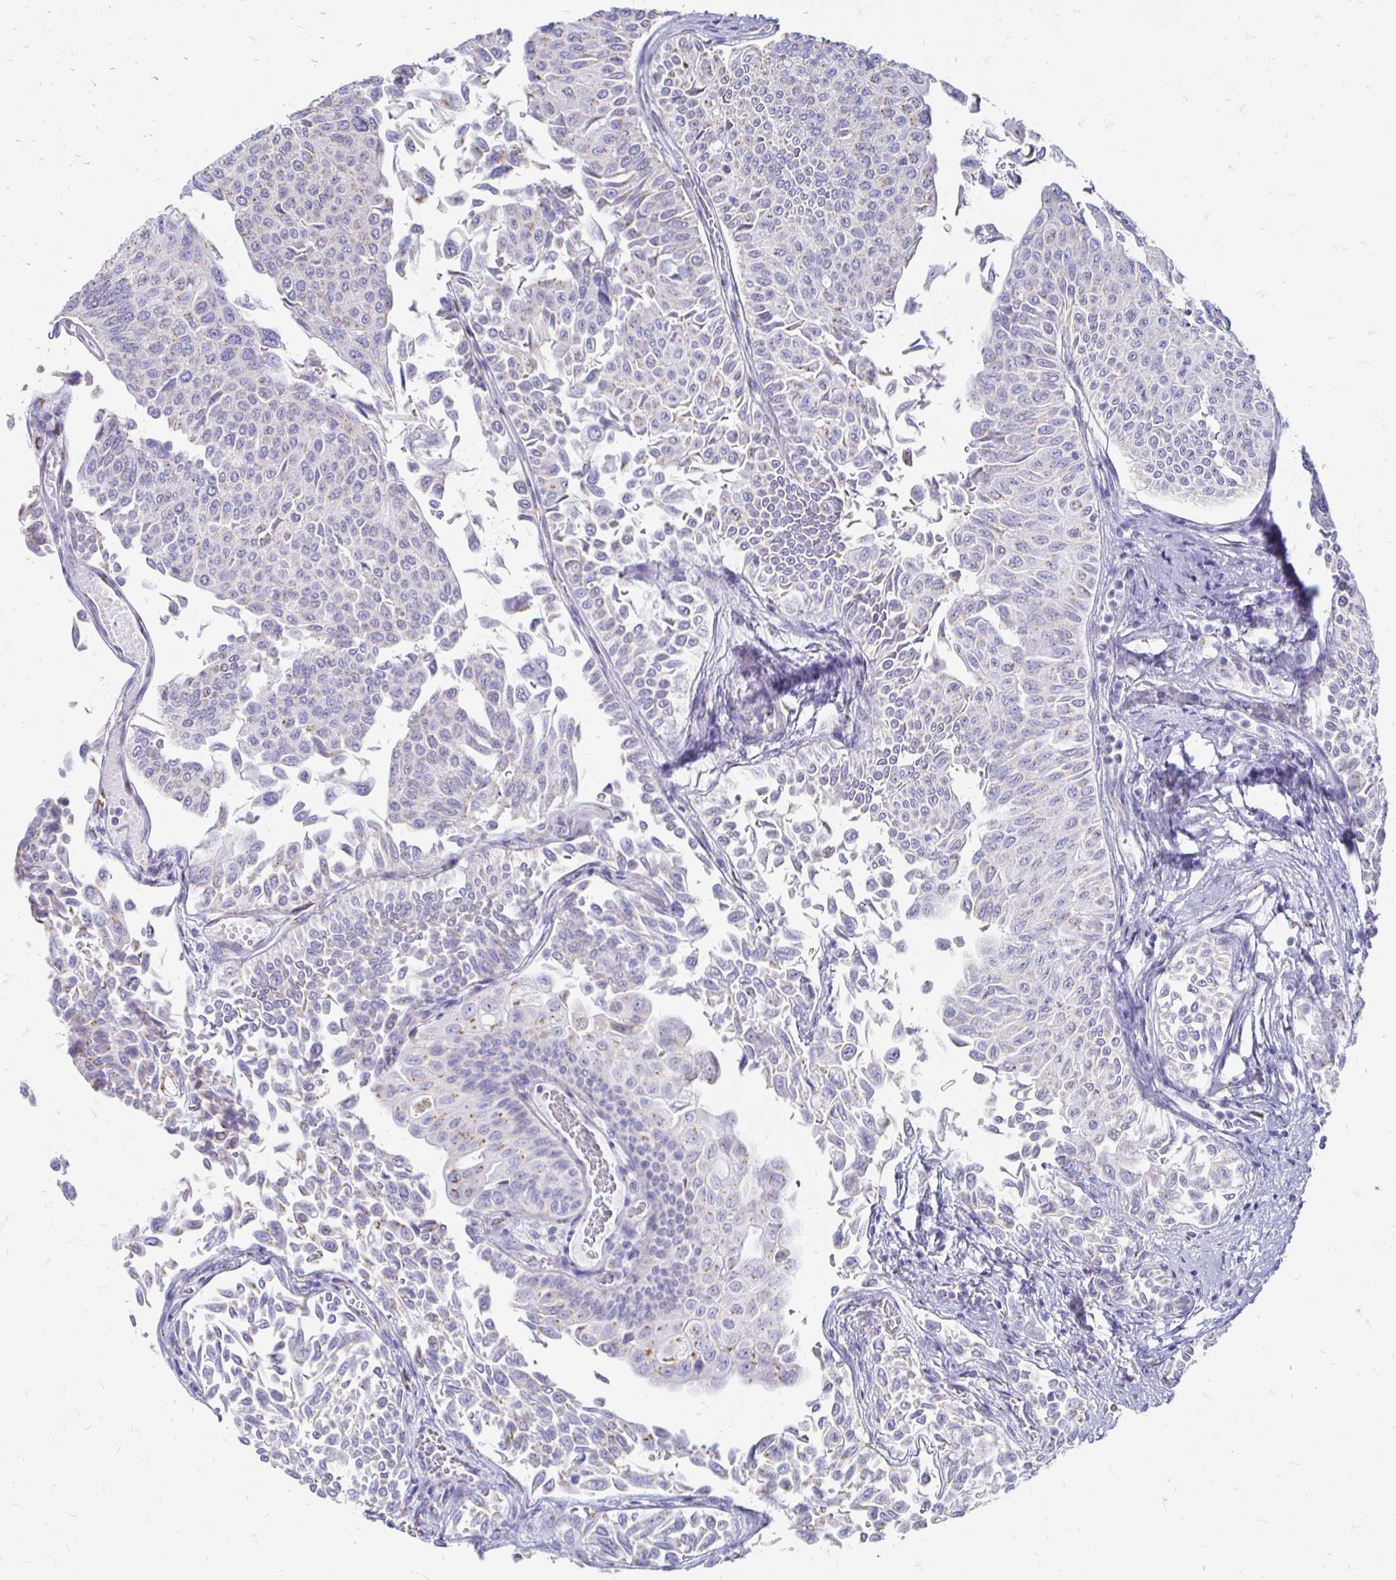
{"staining": {"intensity": "moderate", "quantity": "<25%", "location": "cytoplasmic/membranous"}, "tissue": "urothelial cancer", "cell_type": "Tumor cells", "image_type": "cancer", "snomed": [{"axis": "morphology", "description": "Urothelial carcinoma, NOS"}, {"axis": "topography", "description": "Urinary bladder"}], "caption": "This is a micrograph of IHC staining of transitional cell carcinoma, which shows moderate staining in the cytoplasmic/membranous of tumor cells.", "gene": "PAGE4", "patient": {"sex": "male", "age": 59}}